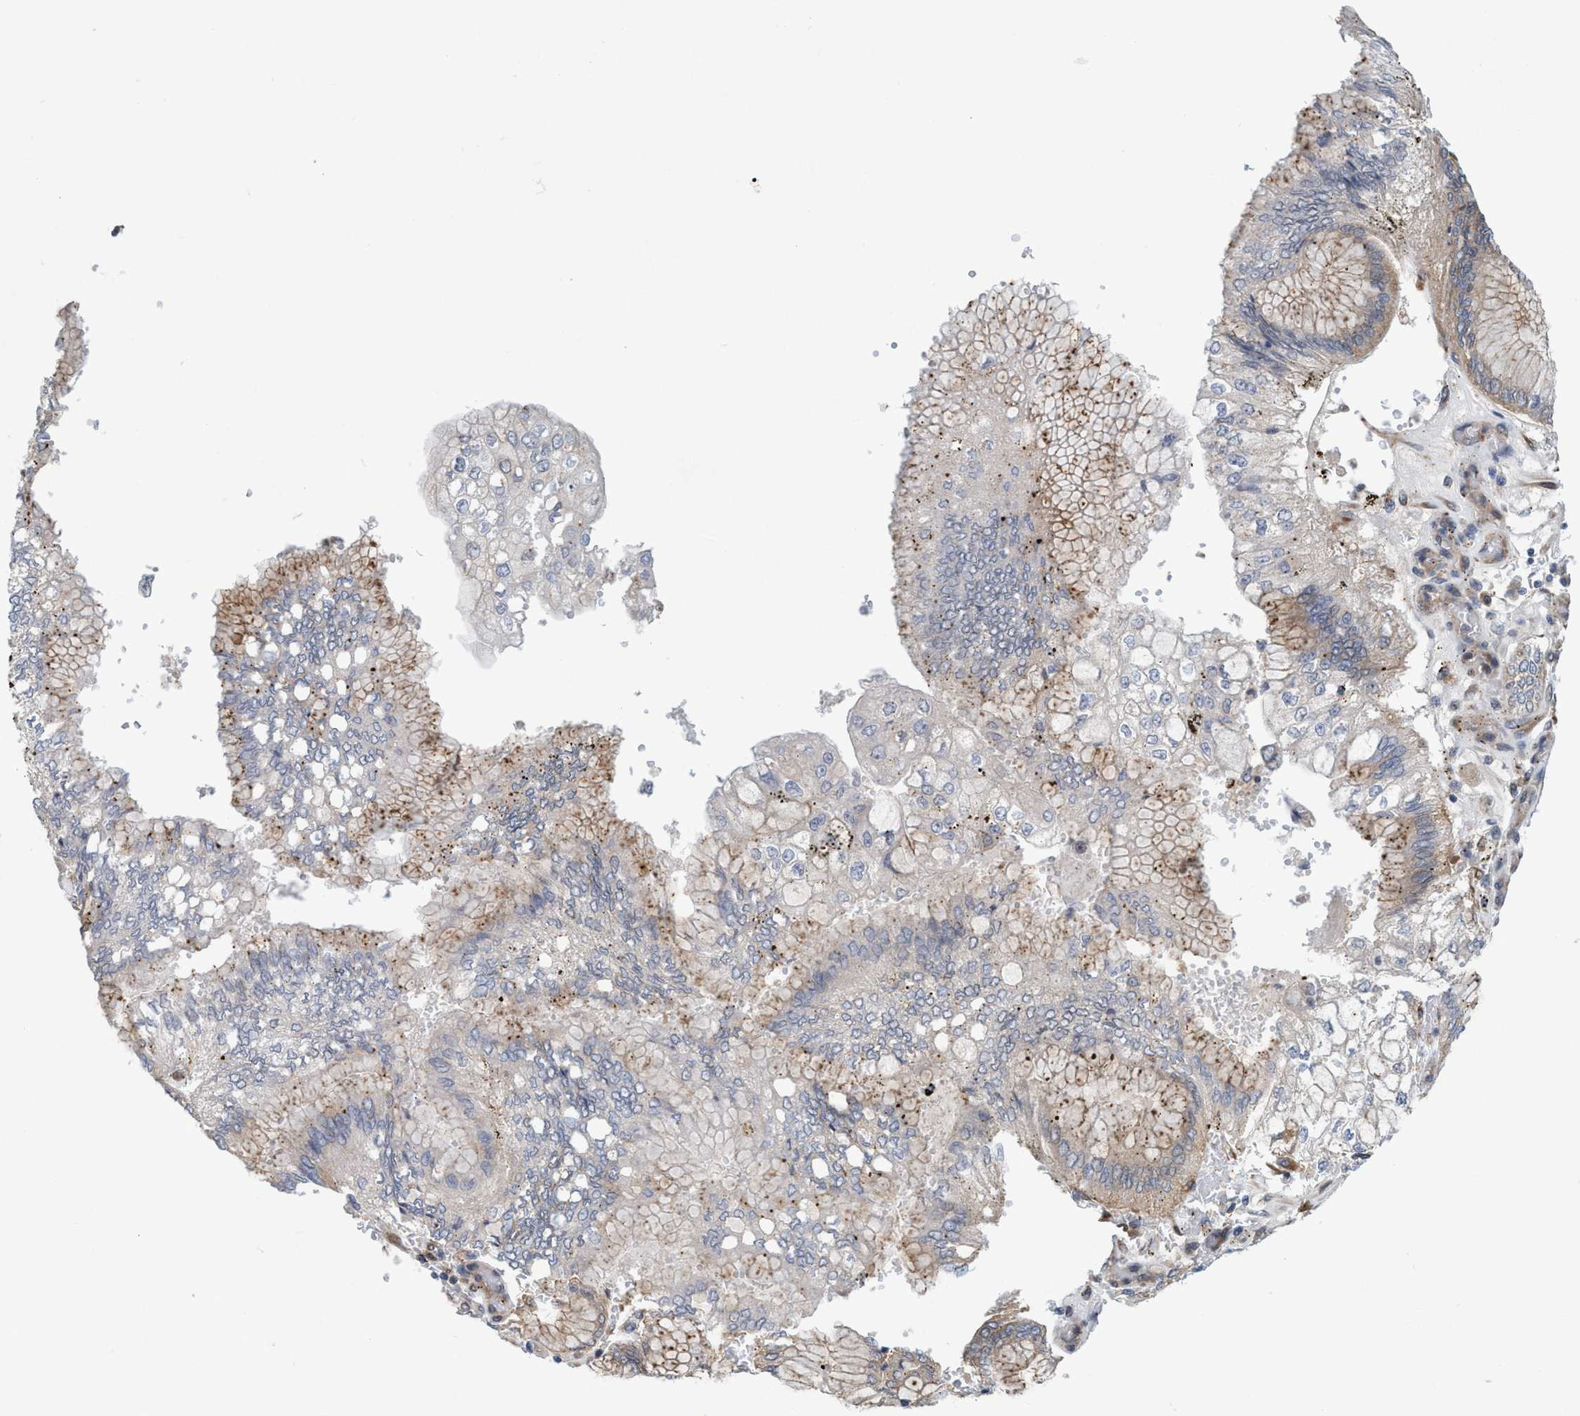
{"staining": {"intensity": "weak", "quantity": "25%-75%", "location": "cytoplasmic/membranous"}, "tissue": "stomach cancer", "cell_type": "Tumor cells", "image_type": "cancer", "snomed": [{"axis": "morphology", "description": "Adenocarcinoma, NOS"}, {"axis": "topography", "description": "Stomach"}], "caption": "Stomach adenocarcinoma stained with IHC displays weak cytoplasmic/membranous positivity in approximately 25%-75% of tumor cells.", "gene": "TRIM65", "patient": {"sex": "male", "age": 76}}